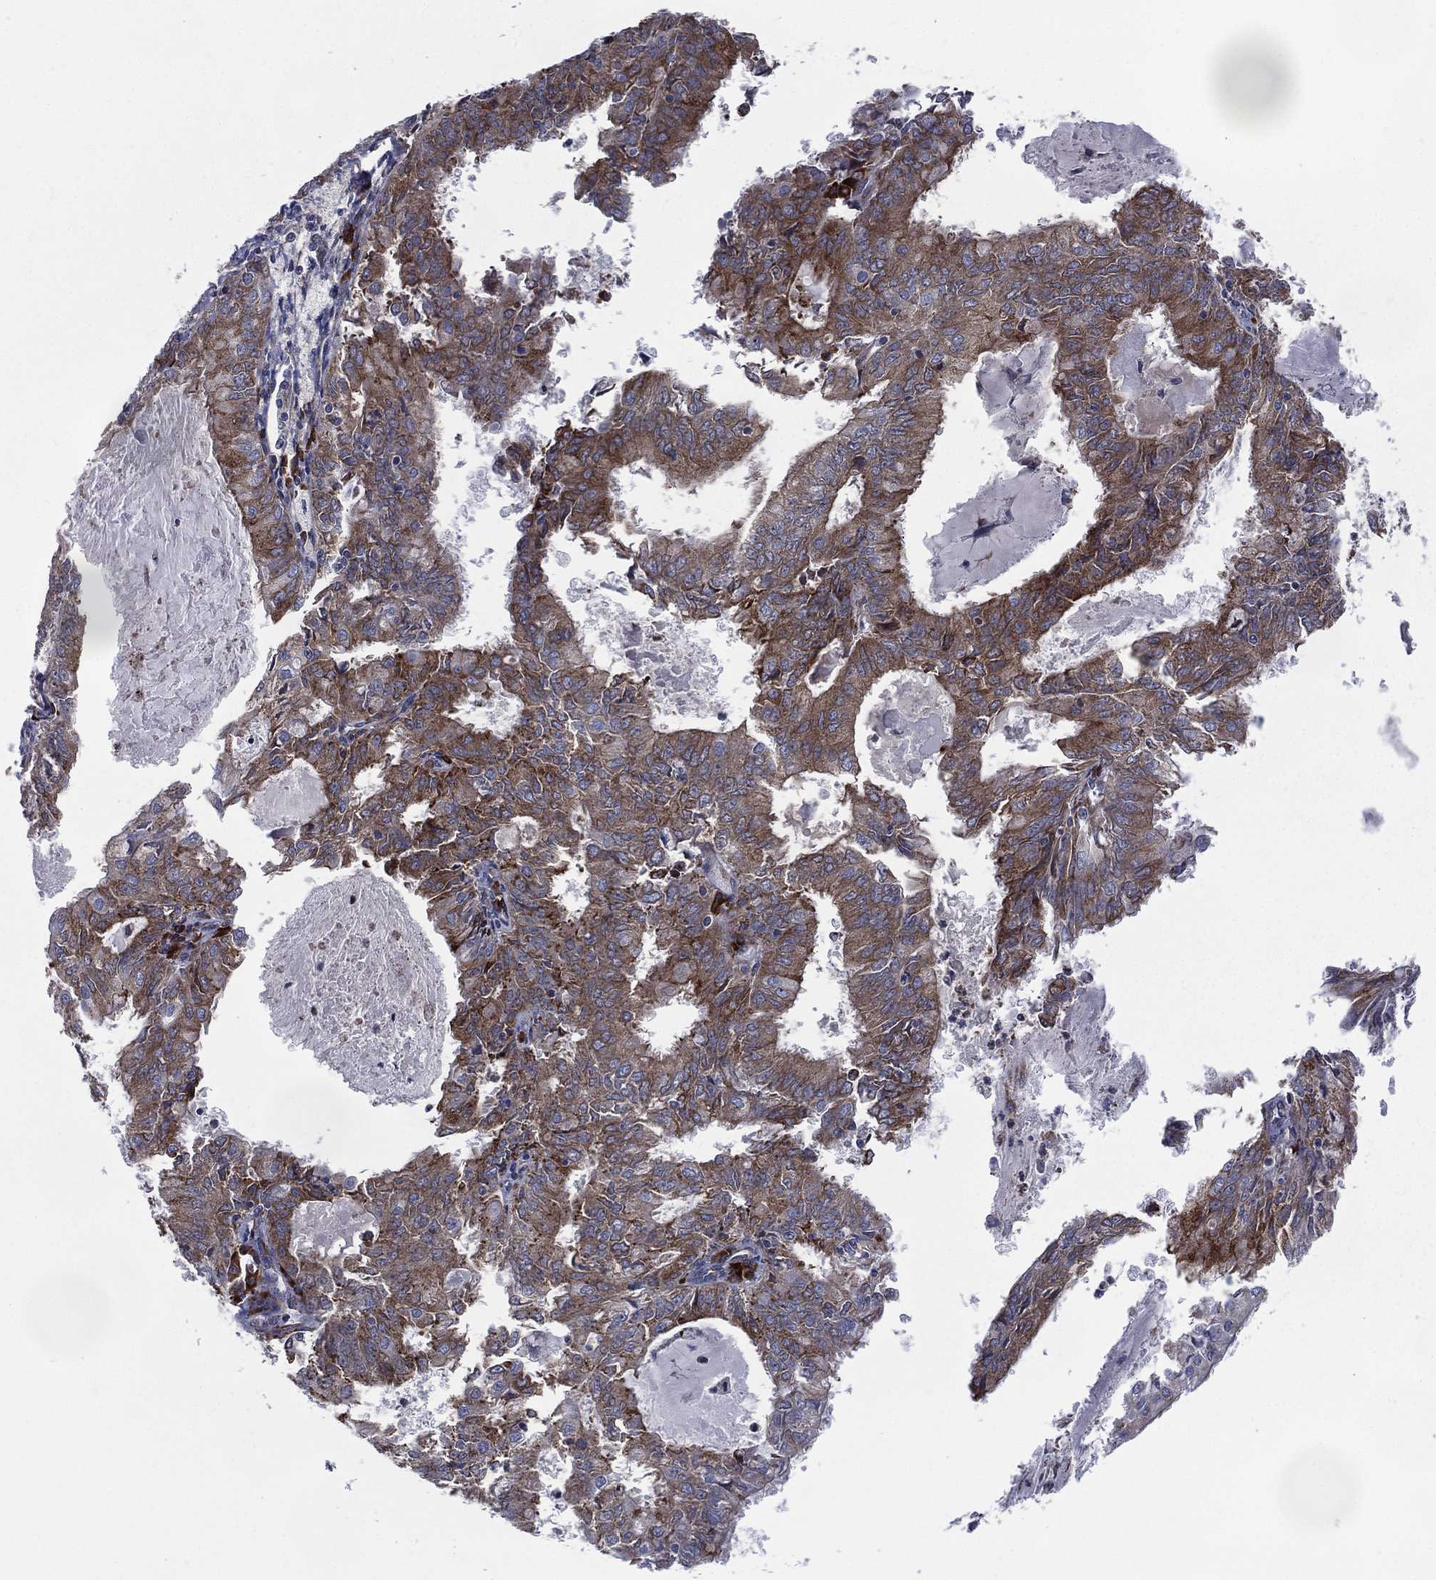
{"staining": {"intensity": "strong", "quantity": ">75%", "location": "cytoplasmic/membranous"}, "tissue": "endometrial cancer", "cell_type": "Tumor cells", "image_type": "cancer", "snomed": [{"axis": "morphology", "description": "Adenocarcinoma, NOS"}, {"axis": "topography", "description": "Endometrium"}], "caption": "Immunohistochemical staining of human adenocarcinoma (endometrial) demonstrates high levels of strong cytoplasmic/membranous protein expression in about >75% of tumor cells. (Stains: DAB in brown, nuclei in blue, Microscopy: brightfield microscopy at high magnification).", "gene": "CCDC159", "patient": {"sex": "female", "age": 57}}